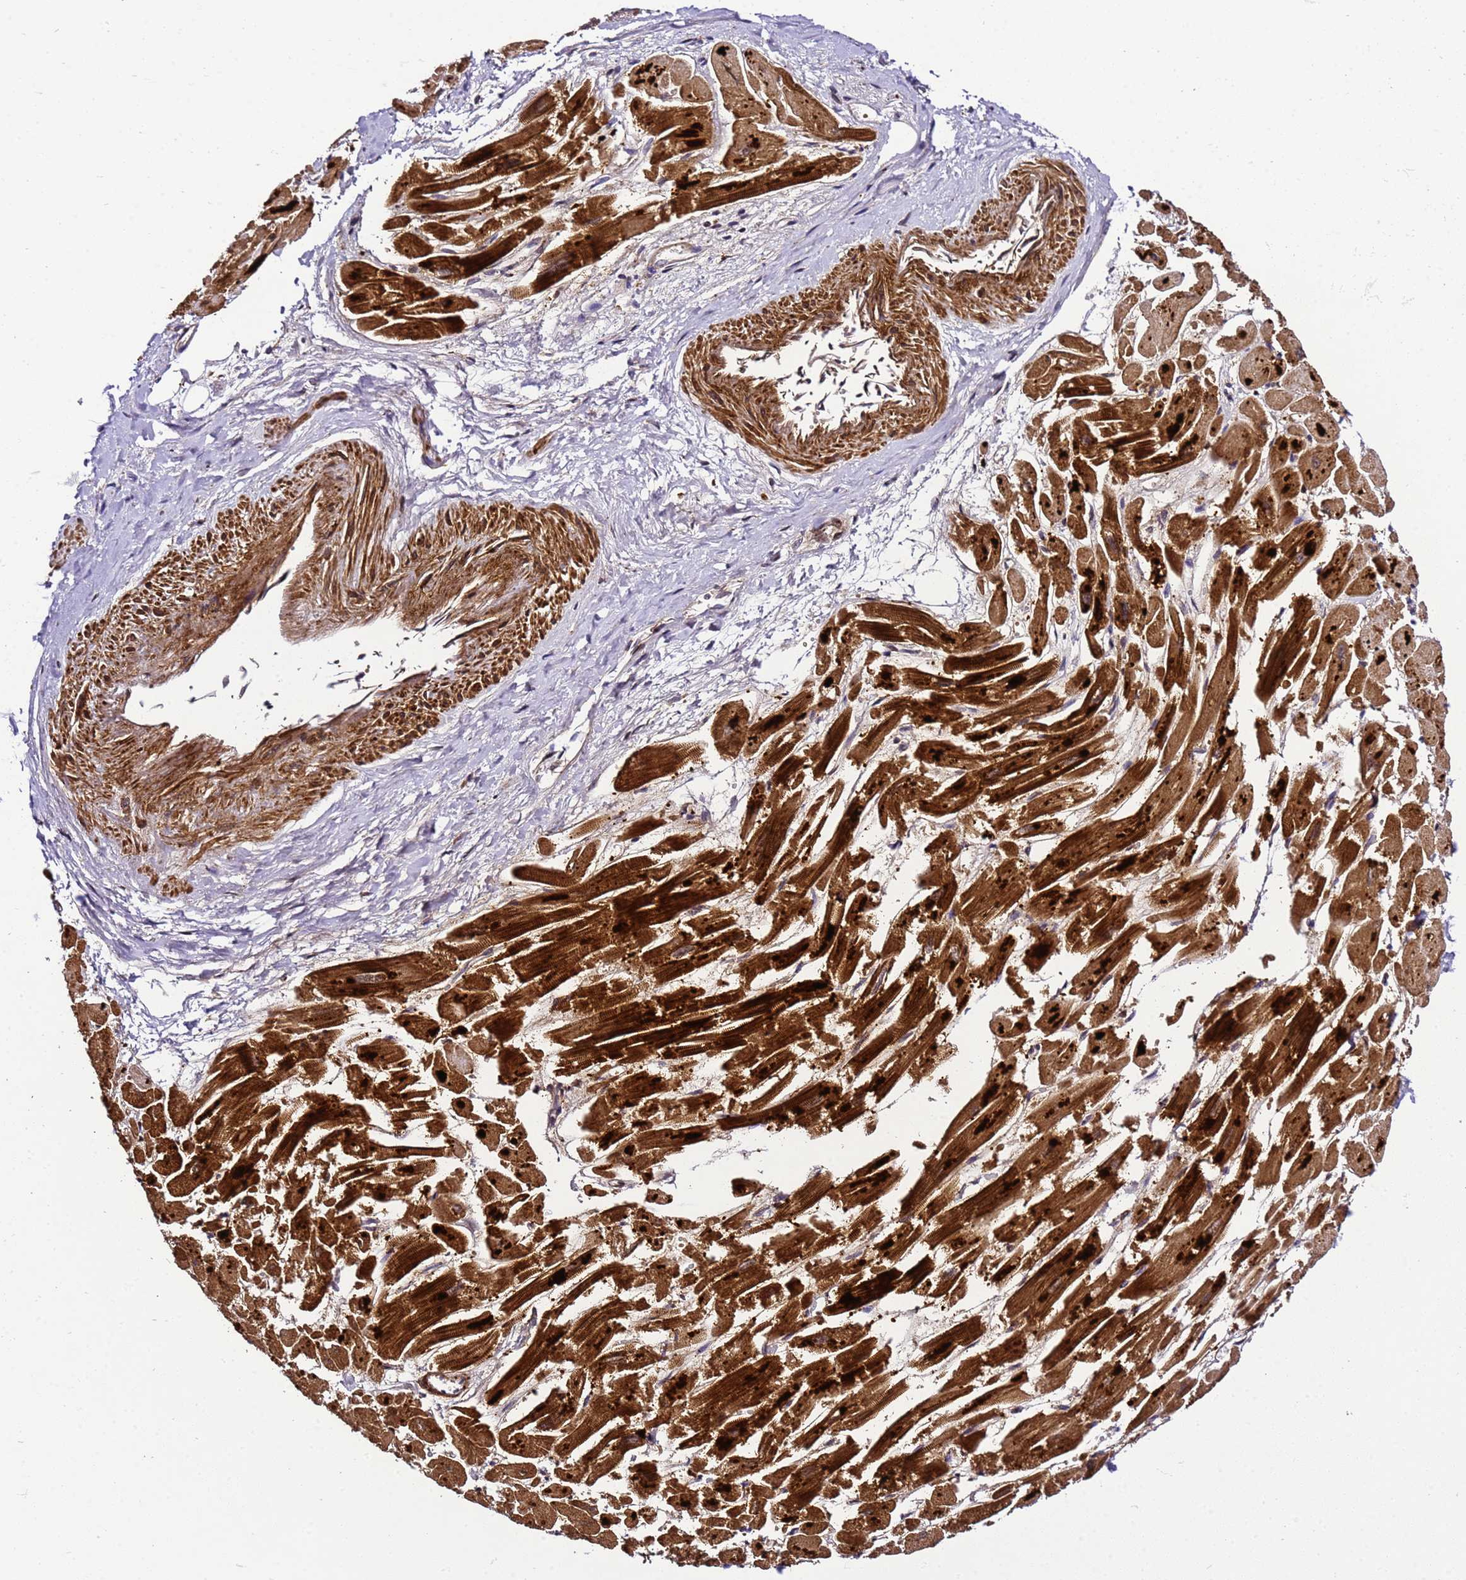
{"staining": {"intensity": "strong", "quantity": ">75%", "location": "cytoplasmic/membranous,nuclear"}, "tissue": "heart muscle", "cell_type": "Cardiomyocytes", "image_type": "normal", "snomed": [{"axis": "morphology", "description": "Normal tissue, NOS"}, {"axis": "topography", "description": "Heart"}], "caption": "An immunohistochemistry histopathology image of unremarkable tissue is shown. Protein staining in brown highlights strong cytoplasmic/membranous,nuclear positivity in heart muscle within cardiomyocytes.", "gene": "ZNF417", "patient": {"sex": "male", "age": 54}}